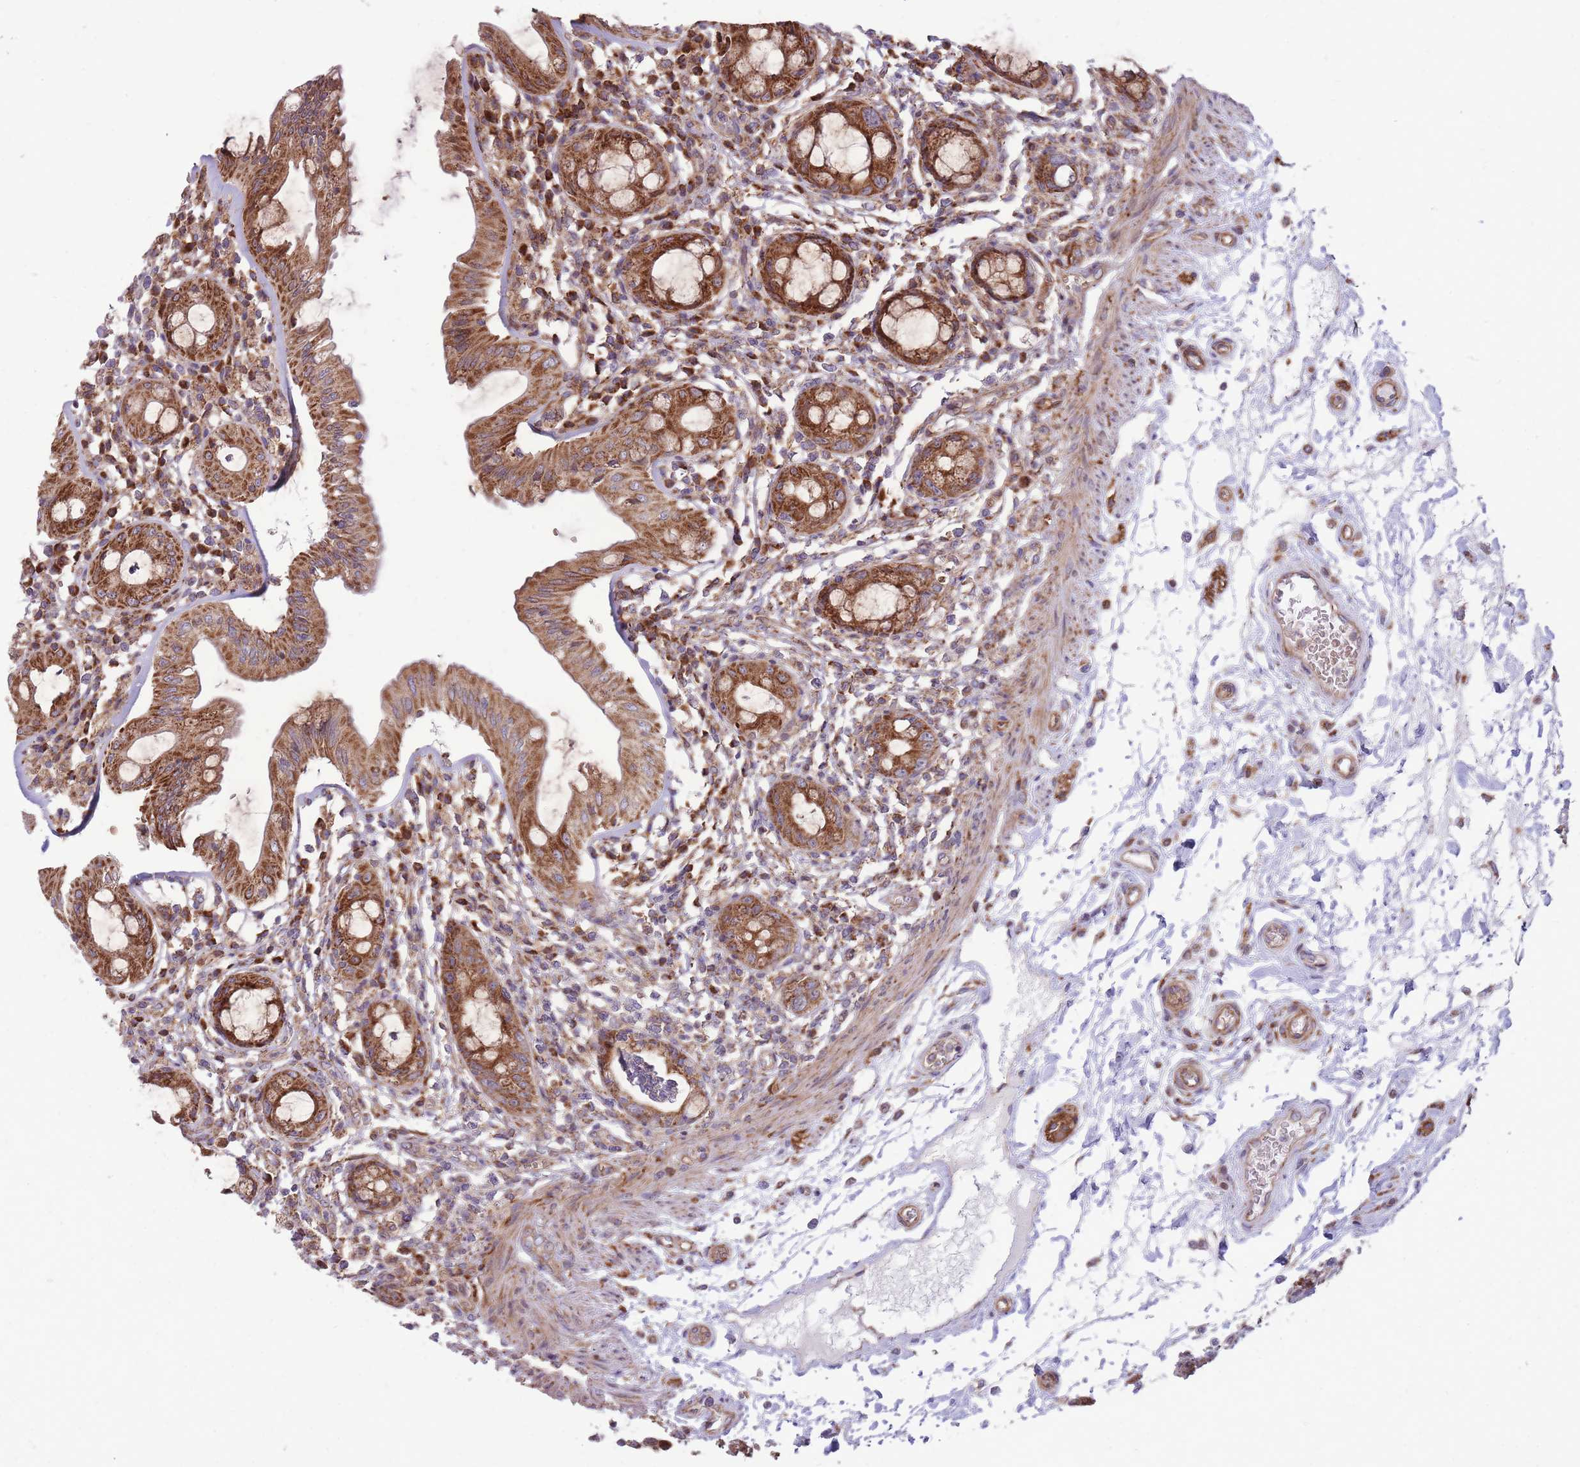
{"staining": {"intensity": "strong", "quantity": ">75%", "location": "cytoplasmic/membranous"}, "tissue": "rectum", "cell_type": "Glandular cells", "image_type": "normal", "snomed": [{"axis": "morphology", "description": "Normal tissue, NOS"}, {"axis": "topography", "description": "Rectum"}], "caption": "Immunohistochemical staining of unremarkable rectum shows >75% levels of strong cytoplasmic/membranous protein staining in approximately >75% of glandular cells. (brown staining indicates protein expression, while blue staining denotes nuclei).", "gene": "ANKRD10", "patient": {"sex": "female", "age": 57}}